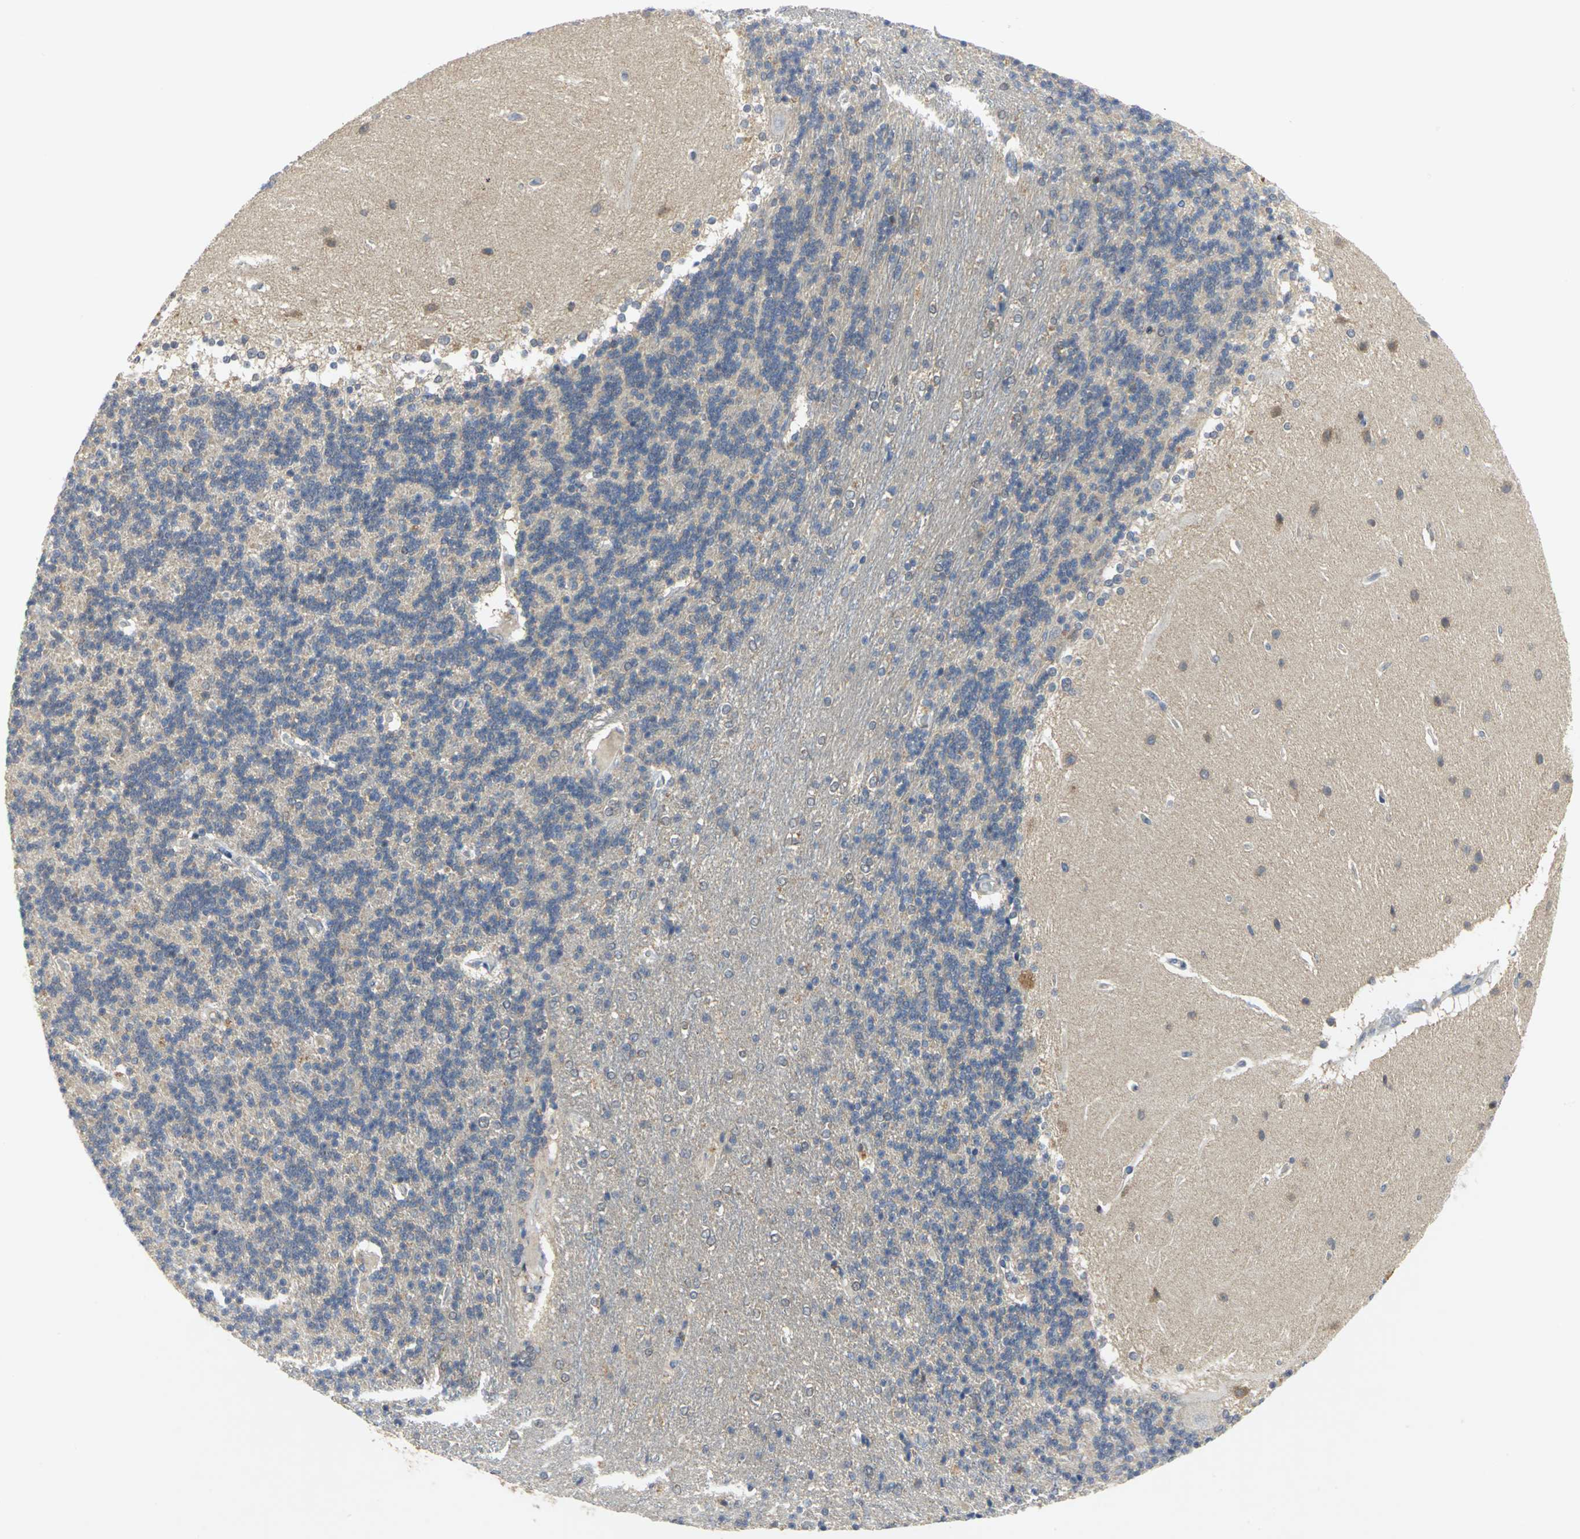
{"staining": {"intensity": "negative", "quantity": "none", "location": "none"}, "tissue": "cerebellum", "cell_type": "Cells in granular layer", "image_type": "normal", "snomed": [{"axis": "morphology", "description": "Normal tissue, NOS"}, {"axis": "topography", "description": "Cerebellum"}], "caption": "DAB immunohistochemical staining of normal human cerebellum displays no significant expression in cells in granular layer.", "gene": "PPIA", "patient": {"sex": "female", "age": 54}}